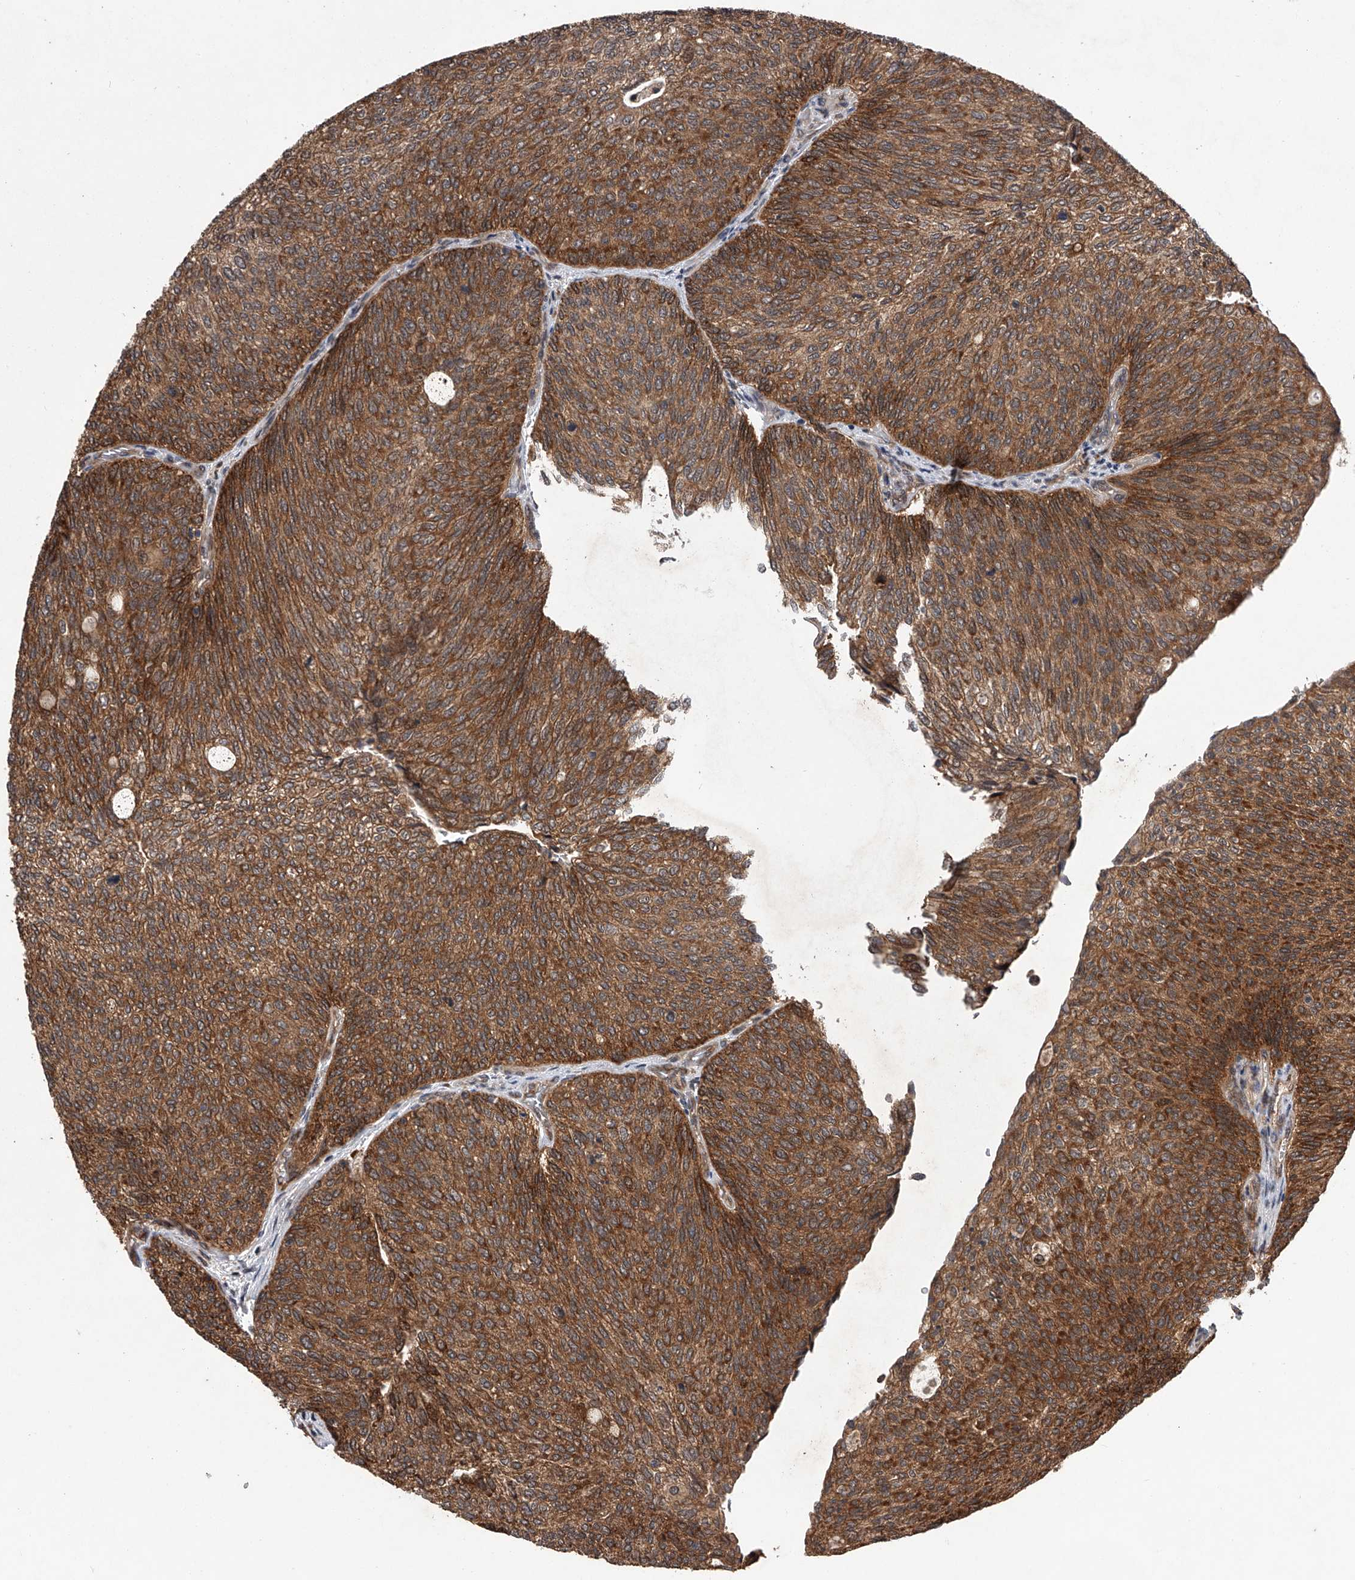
{"staining": {"intensity": "moderate", "quantity": ">75%", "location": "cytoplasmic/membranous"}, "tissue": "urothelial cancer", "cell_type": "Tumor cells", "image_type": "cancer", "snomed": [{"axis": "morphology", "description": "Urothelial carcinoma, Low grade"}, {"axis": "topography", "description": "Urinary bladder"}], "caption": "The histopathology image shows a brown stain indicating the presence of a protein in the cytoplasmic/membranous of tumor cells in low-grade urothelial carcinoma. The protein is shown in brown color, while the nuclei are stained blue.", "gene": "MAP3K11", "patient": {"sex": "female", "age": 79}}